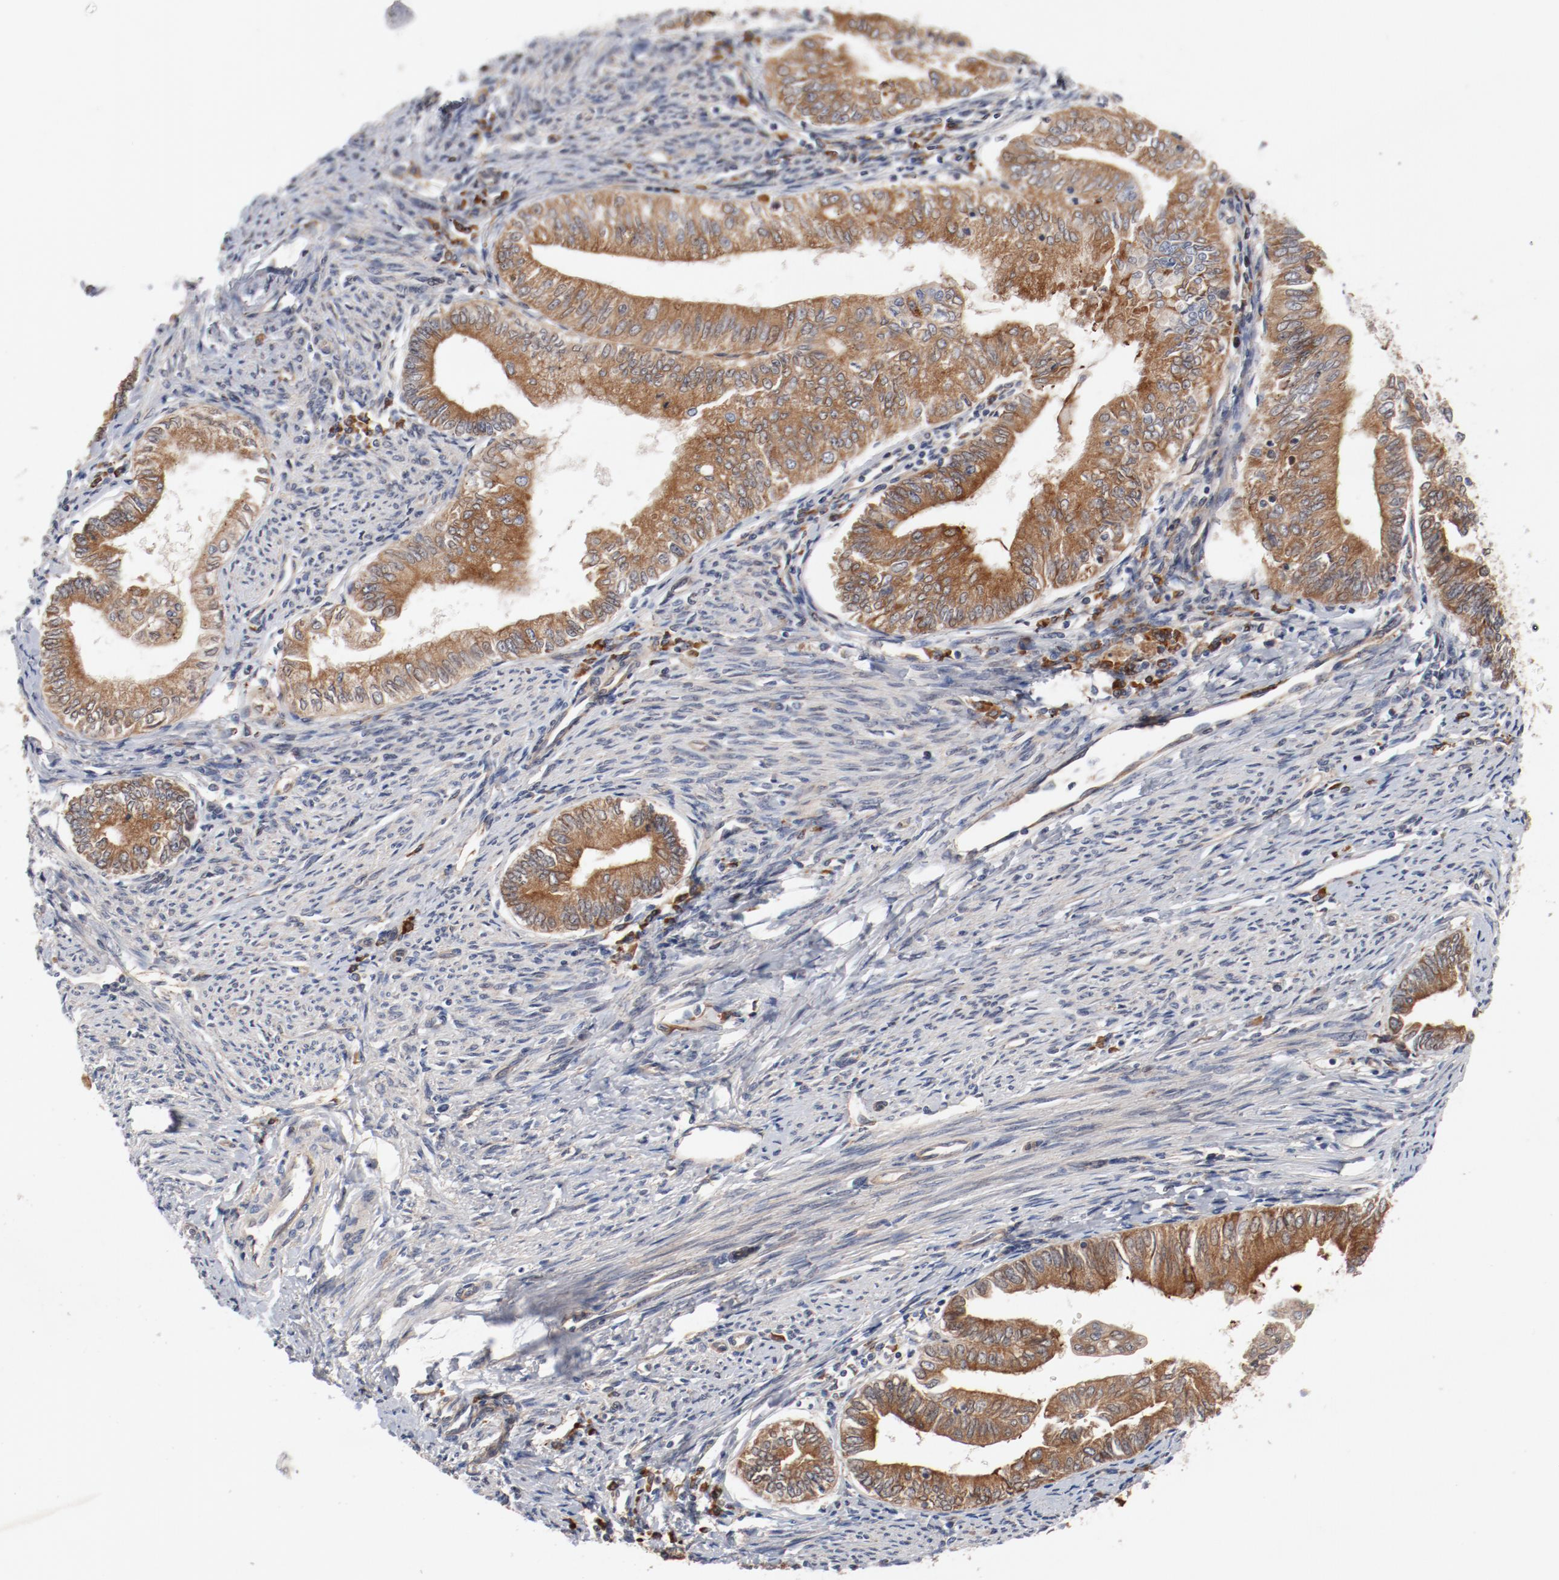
{"staining": {"intensity": "moderate", "quantity": ">75%", "location": "cytoplasmic/membranous"}, "tissue": "endometrial cancer", "cell_type": "Tumor cells", "image_type": "cancer", "snomed": [{"axis": "morphology", "description": "Adenocarcinoma, NOS"}, {"axis": "topography", "description": "Endometrium"}], "caption": "Human endometrial adenocarcinoma stained for a protein (brown) shows moderate cytoplasmic/membranous positive positivity in approximately >75% of tumor cells.", "gene": "PITPNM2", "patient": {"sex": "female", "age": 66}}